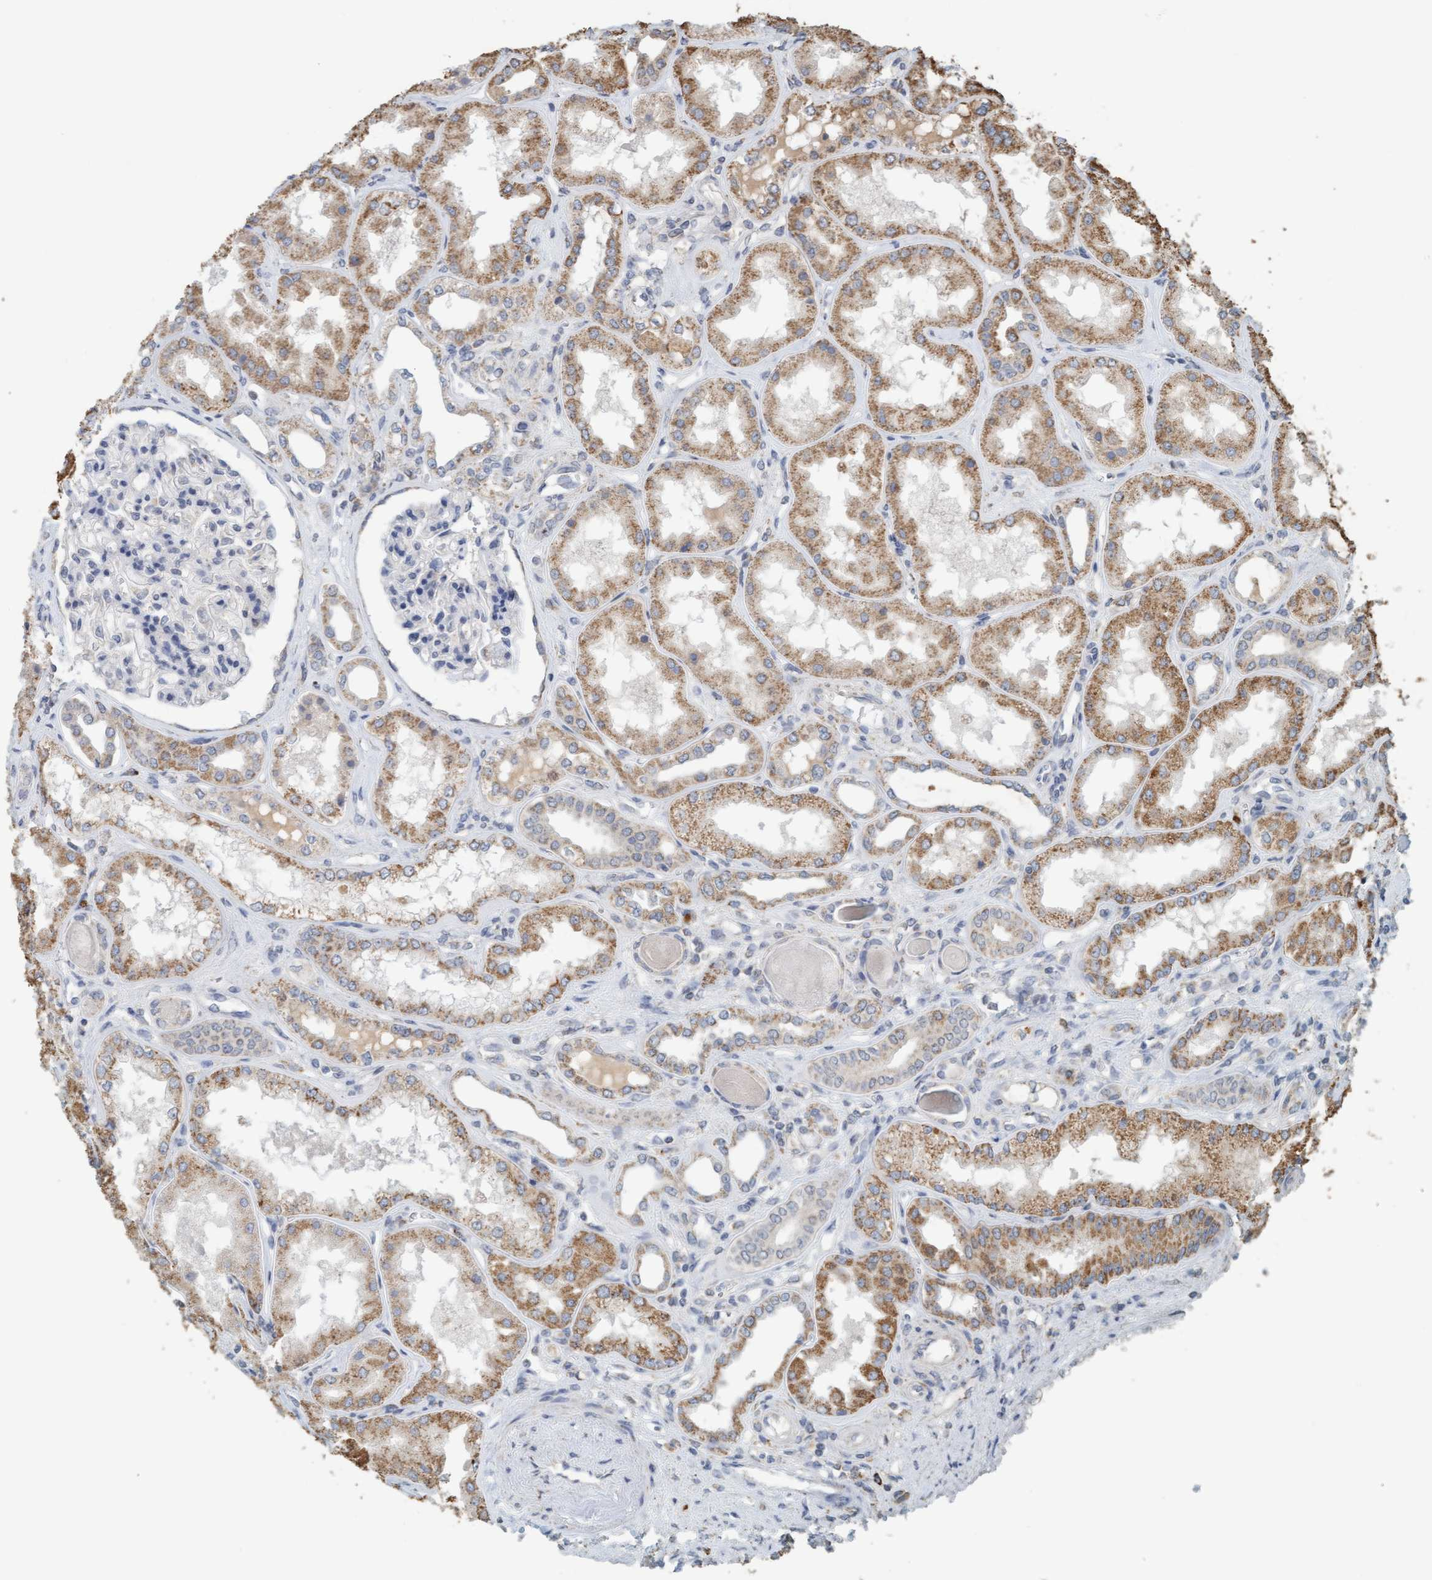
{"staining": {"intensity": "negative", "quantity": "none", "location": "none"}, "tissue": "kidney", "cell_type": "Cells in glomeruli", "image_type": "normal", "snomed": [{"axis": "morphology", "description": "Normal tissue, NOS"}, {"axis": "topography", "description": "Kidney"}], "caption": "Histopathology image shows no protein expression in cells in glomeruli of unremarkable kidney.", "gene": "VSIG8", "patient": {"sex": "female", "age": 56}}